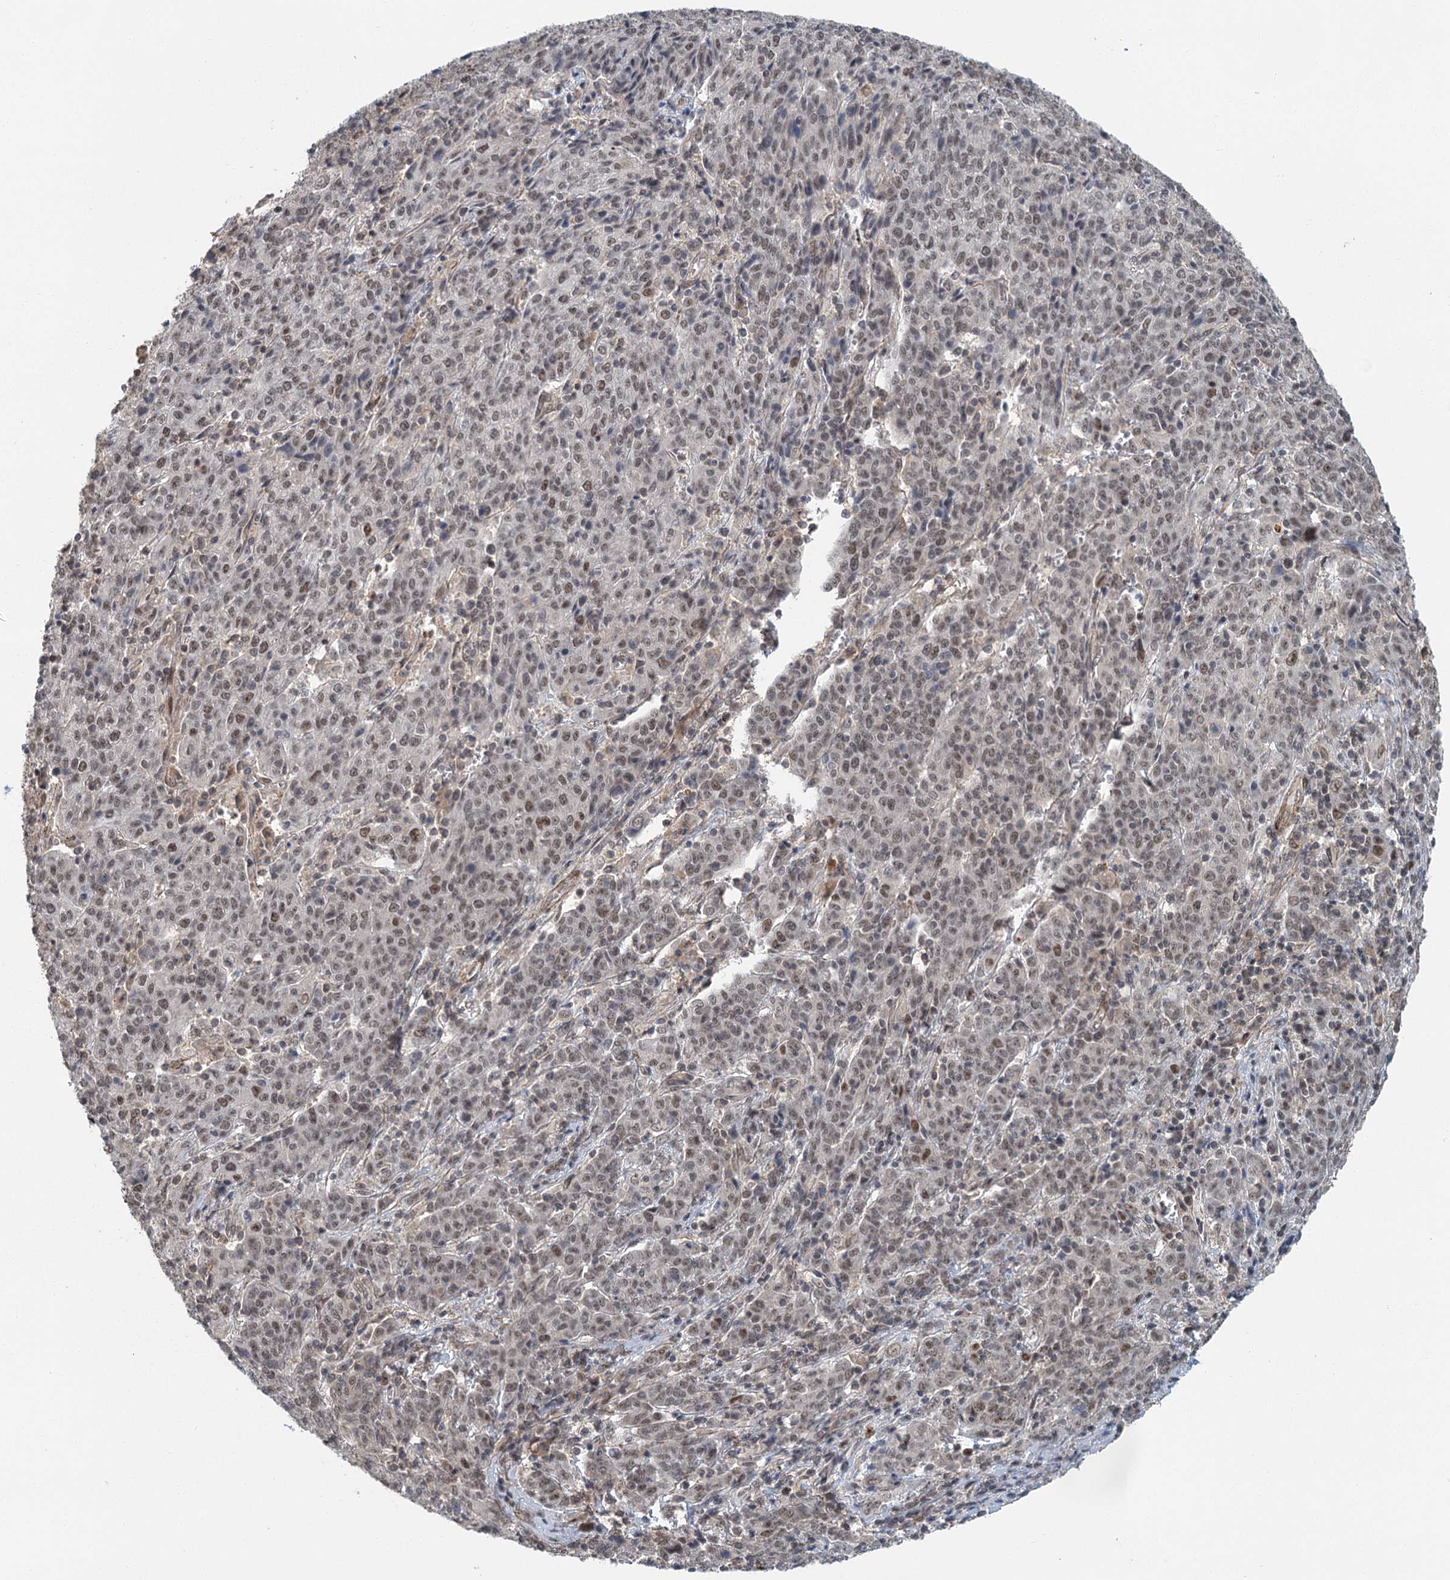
{"staining": {"intensity": "moderate", "quantity": ">75%", "location": "nuclear"}, "tissue": "cervical cancer", "cell_type": "Tumor cells", "image_type": "cancer", "snomed": [{"axis": "morphology", "description": "Squamous cell carcinoma, NOS"}, {"axis": "topography", "description": "Cervix"}], "caption": "This micrograph exhibits cervical cancer (squamous cell carcinoma) stained with immunohistochemistry (IHC) to label a protein in brown. The nuclear of tumor cells show moderate positivity for the protein. Nuclei are counter-stained blue.", "gene": "TAS2R42", "patient": {"sex": "female", "age": 67}}